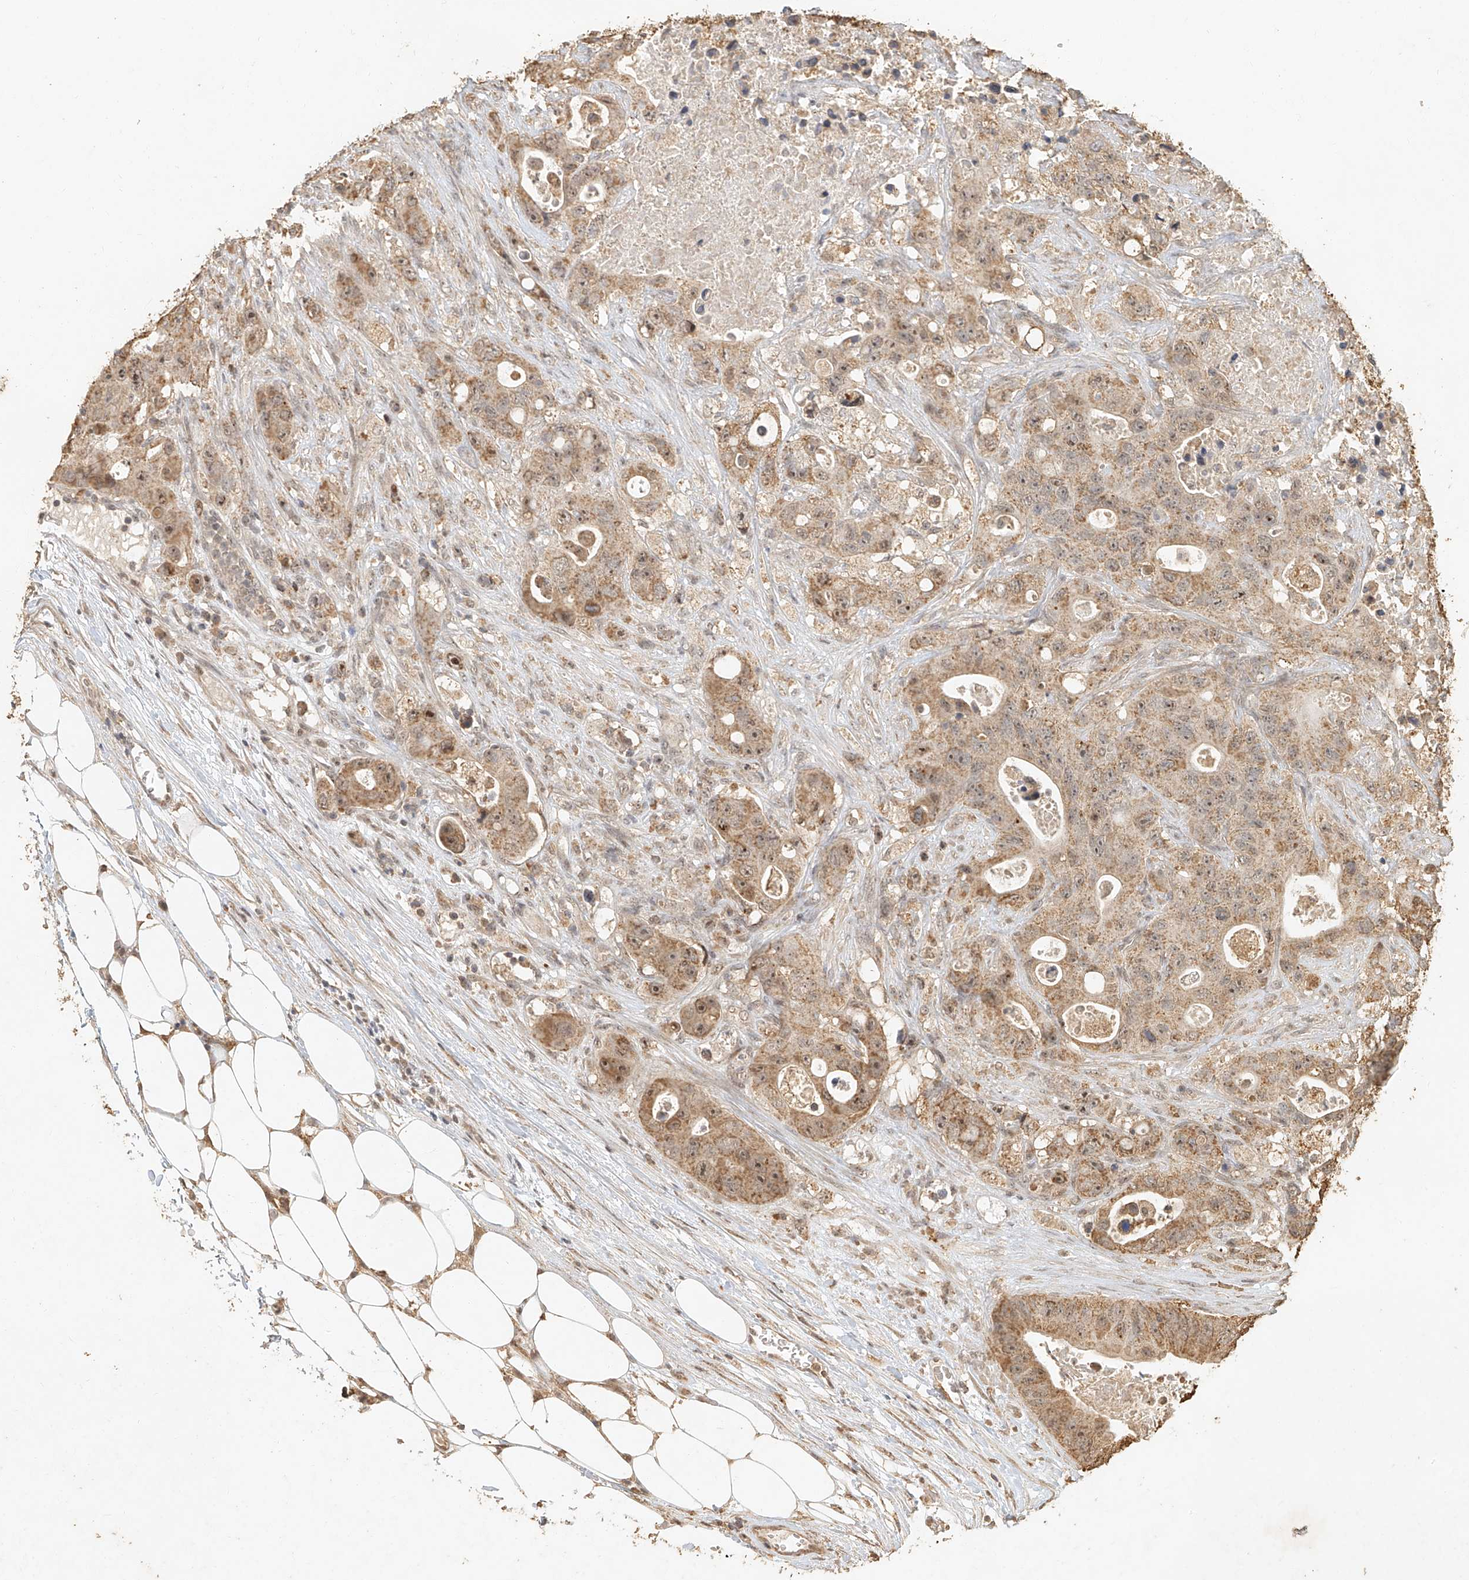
{"staining": {"intensity": "moderate", "quantity": ">75%", "location": "cytoplasmic/membranous"}, "tissue": "colorectal cancer", "cell_type": "Tumor cells", "image_type": "cancer", "snomed": [{"axis": "morphology", "description": "Adenocarcinoma, NOS"}, {"axis": "topography", "description": "Colon"}], "caption": "There is medium levels of moderate cytoplasmic/membranous expression in tumor cells of colorectal cancer, as demonstrated by immunohistochemical staining (brown color).", "gene": "CXorf58", "patient": {"sex": "female", "age": 46}}